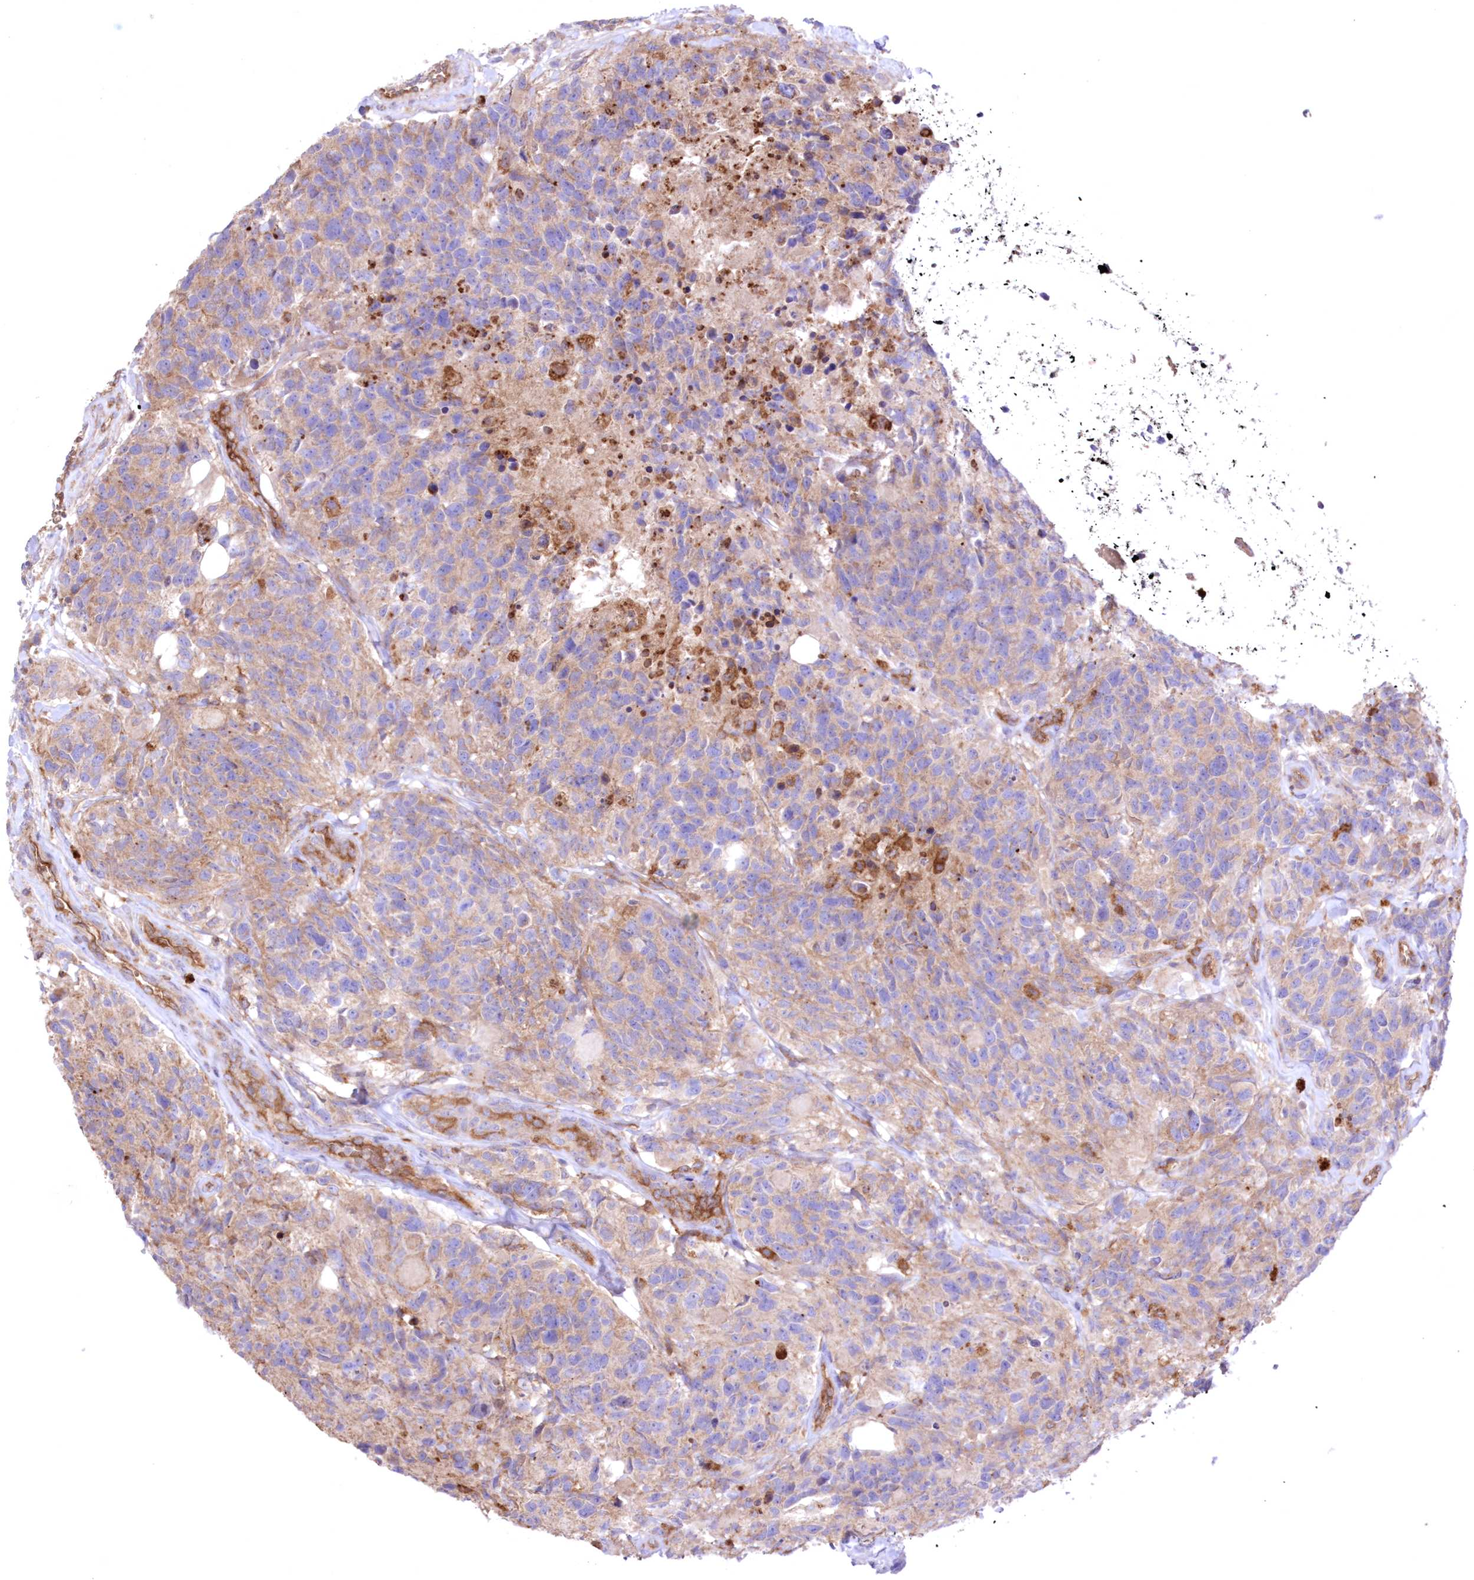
{"staining": {"intensity": "negative", "quantity": "none", "location": "none"}, "tissue": "glioma", "cell_type": "Tumor cells", "image_type": "cancer", "snomed": [{"axis": "morphology", "description": "Glioma, malignant, High grade"}, {"axis": "topography", "description": "Brain"}], "caption": "There is no significant staining in tumor cells of high-grade glioma (malignant).", "gene": "FCHO2", "patient": {"sex": "male", "age": 69}}